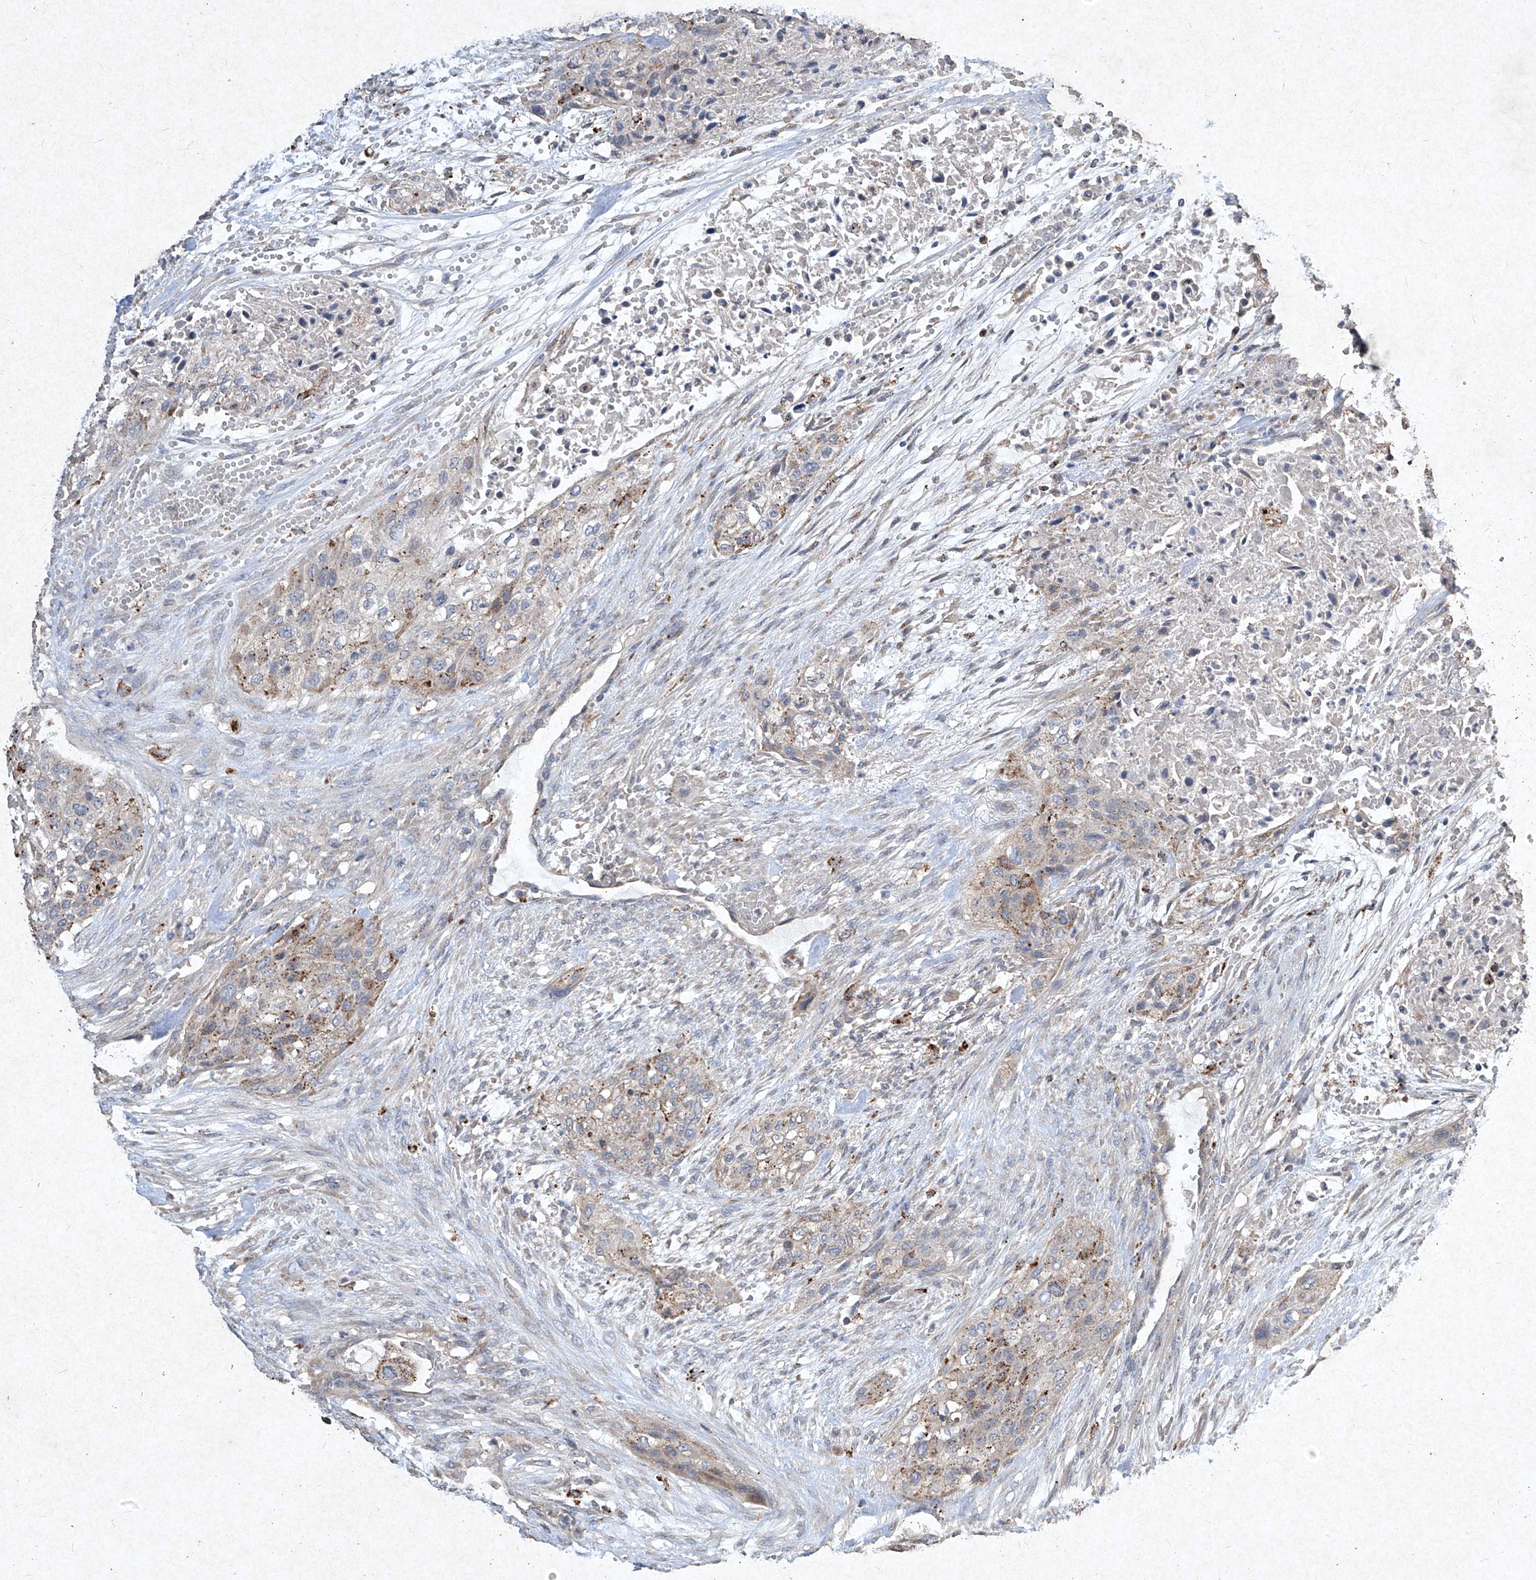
{"staining": {"intensity": "moderate", "quantity": "25%-75%", "location": "cytoplasmic/membranous"}, "tissue": "urothelial cancer", "cell_type": "Tumor cells", "image_type": "cancer", "snomed": [{"axis": "morphology", "description": "Urothelial carcinoma, High grade"}, {"axis": "topography", "description": "Urinary bladder"}], "caption": "Tumor cells demonstrate medium levels of moderate cytoplasmic/membranous positivity in about 25%-75% of cells in human urothelial cancer.", "gene": "MED16", "patient": {"sex": "male", "age": 35}}